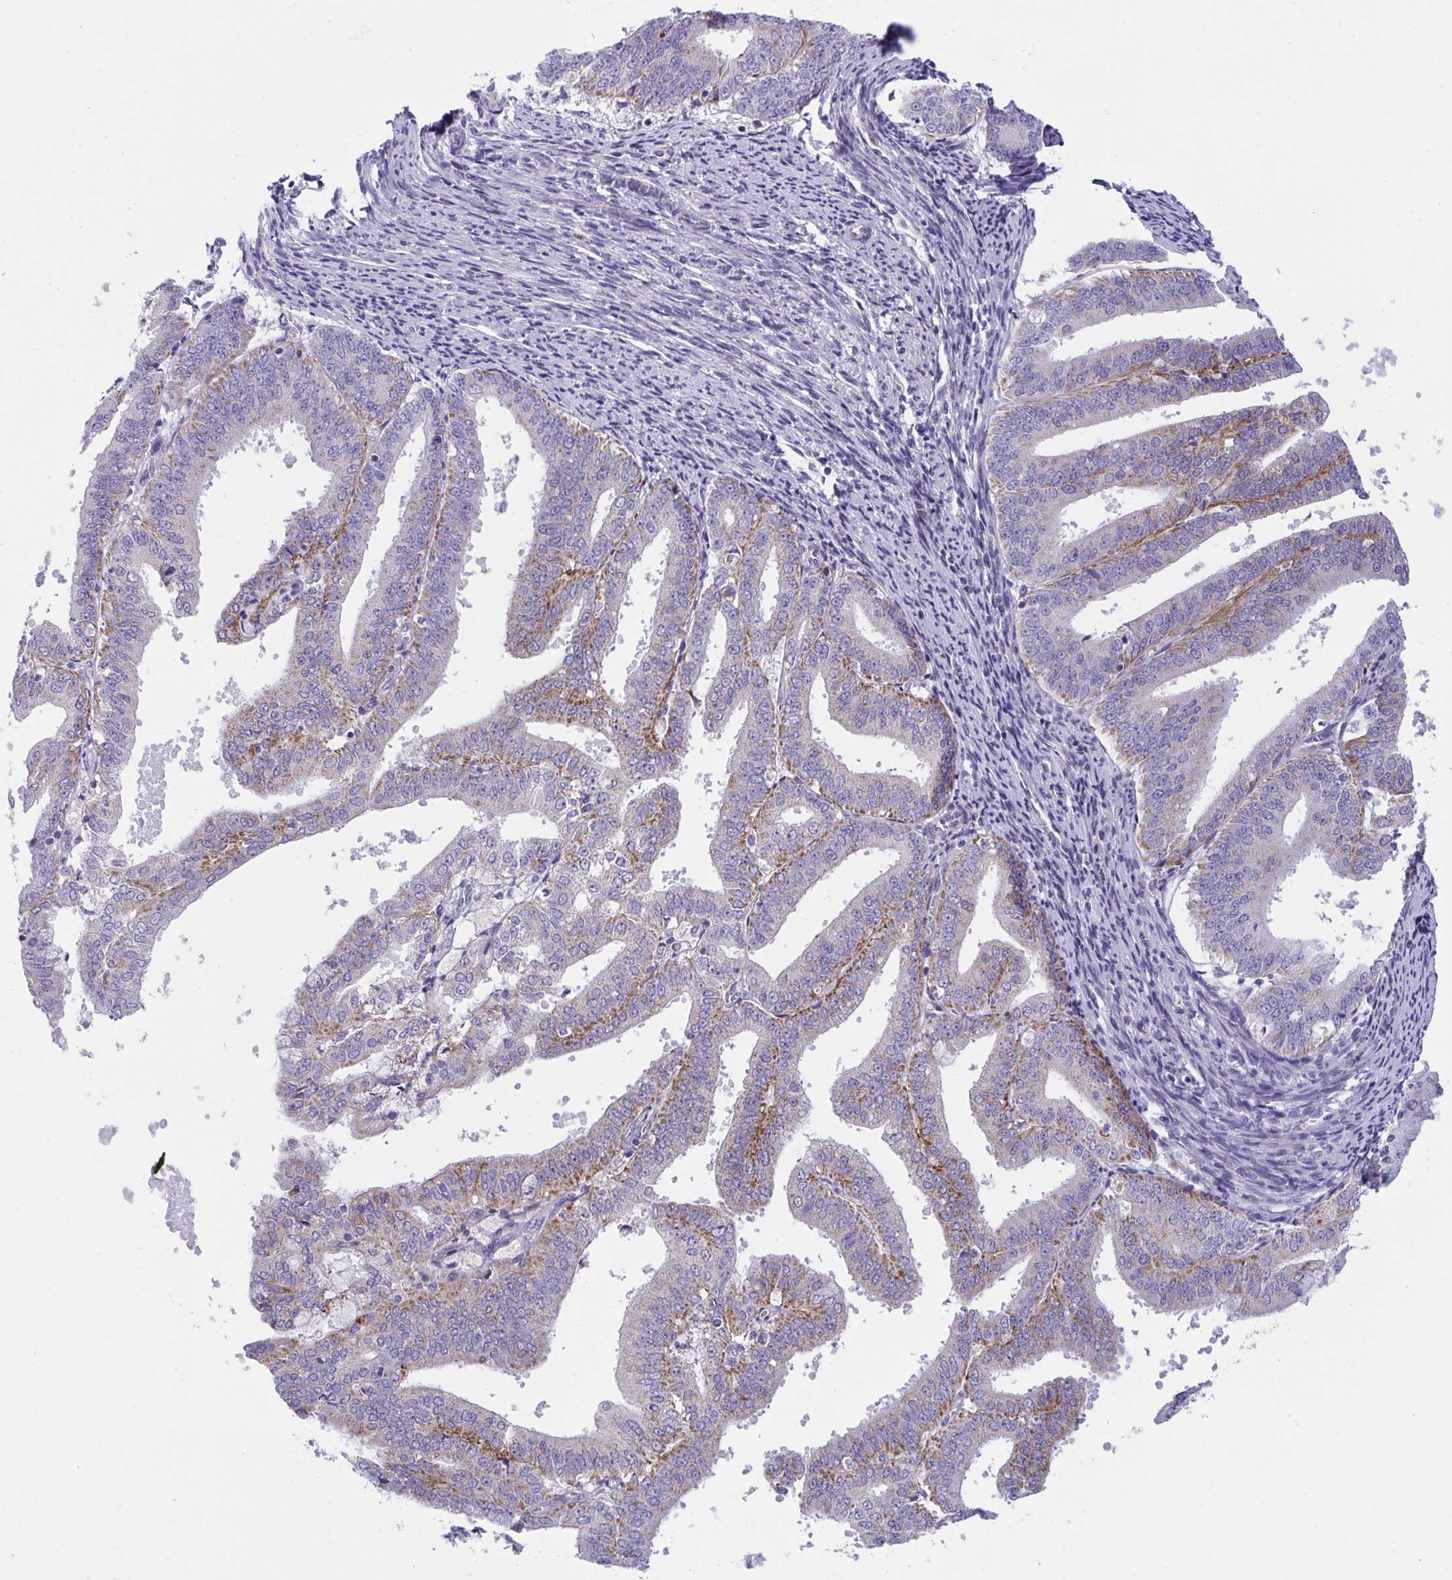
{"staining": {"intensity": "moderate", "quantity": "25%-75%", "location": "cytoplasmic/membranous"}, "tissue": "endometrial cancer", "cell_type": "Tumor cells", "image_type": "cancer", "snomed": [{"axis": "morphology", "description": "Adenocarcinoma, NOS"}, {"axis": "topography", "description": "Endometrium"}], "caption": "Tumor cells display medium levels of moderate cytoplasmic/membranous staining in about 25%-75% of cells in human endometrial adenocarcinoma.", "gene": "DTX3", "patient": {"sex": "female", "age": 63}}